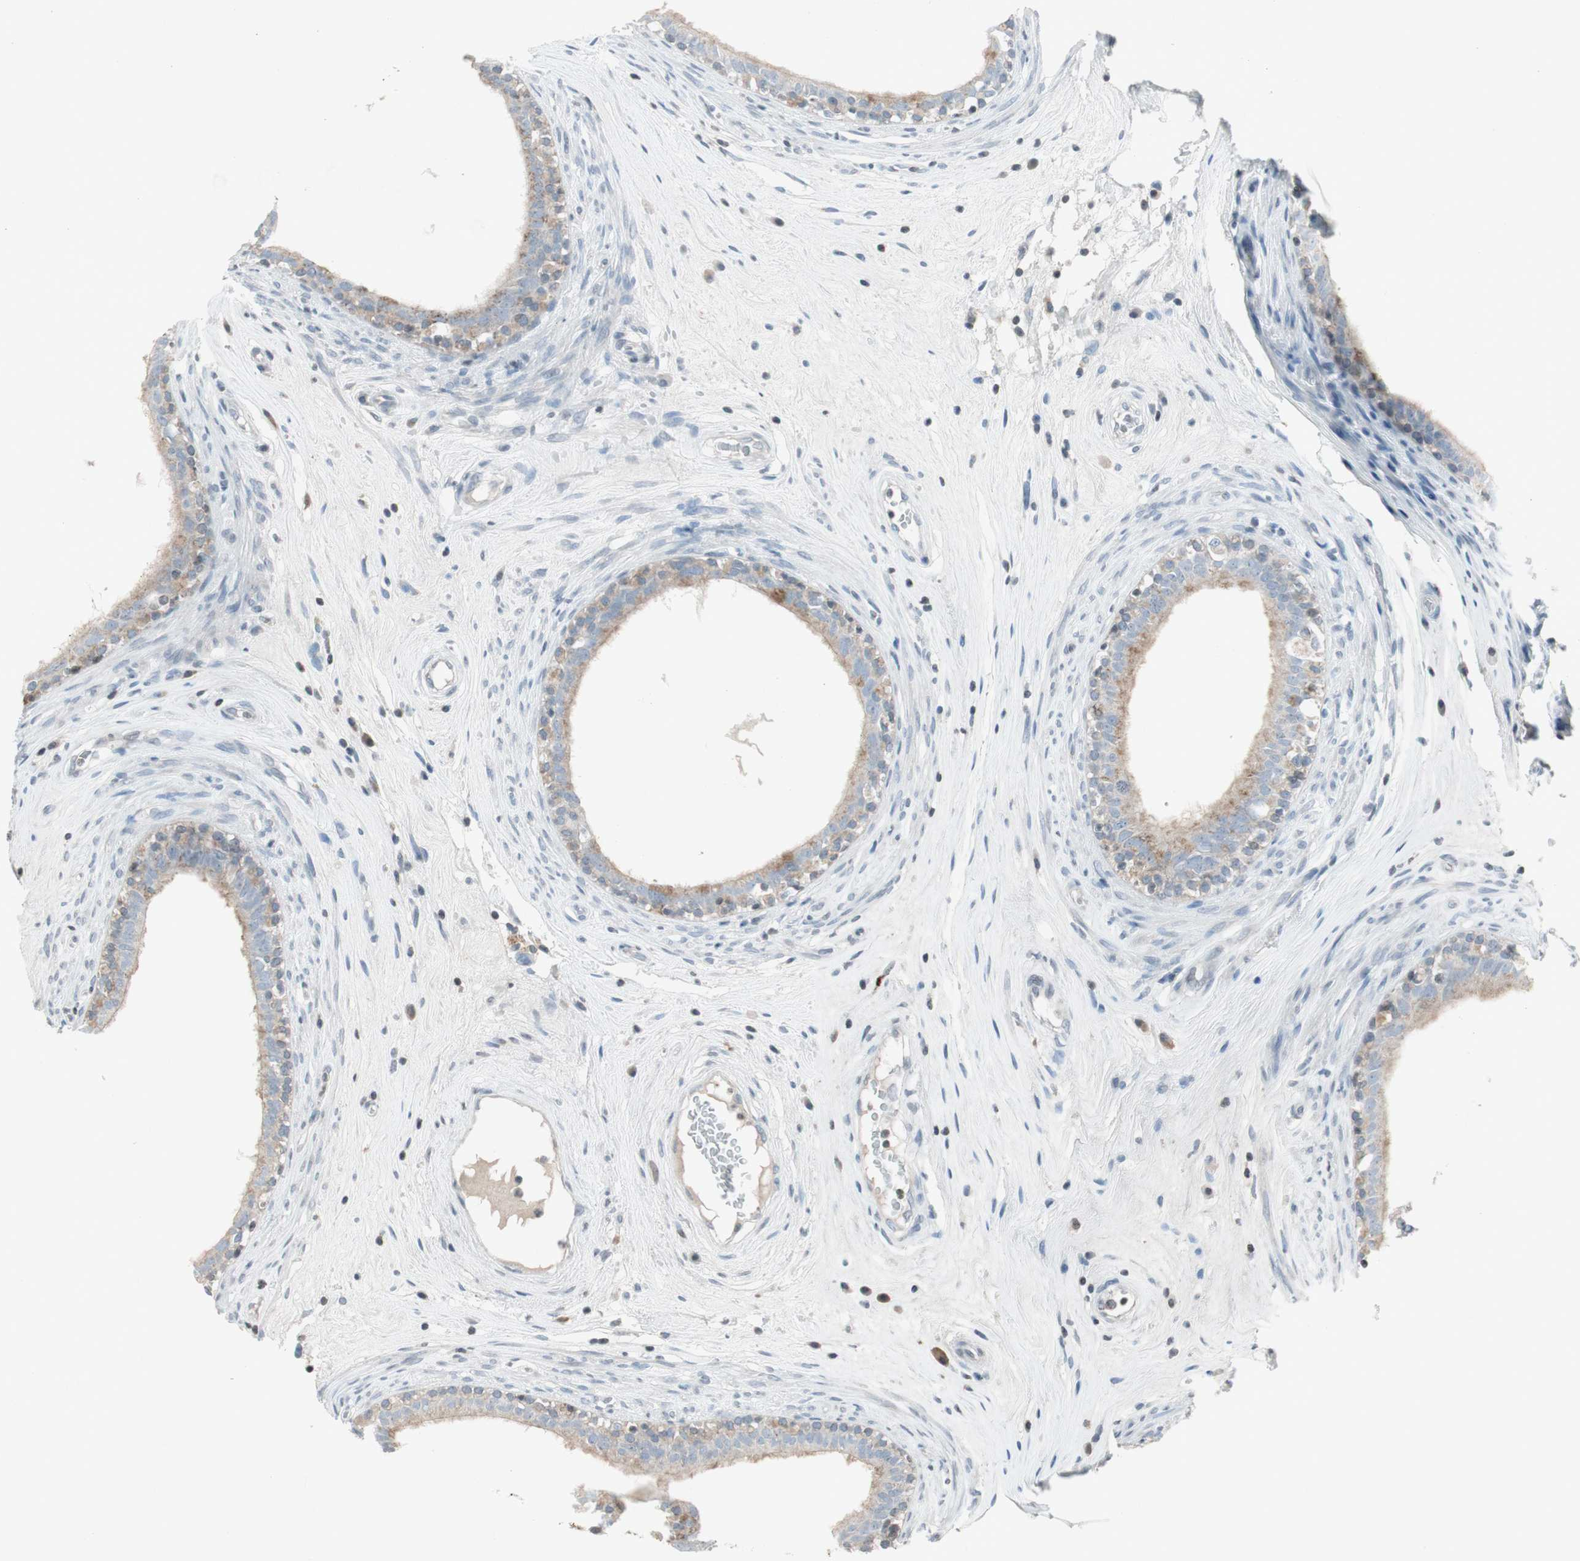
{"staining": {"intensity": "weak", "quantity": "25%-75%", "location": "cytoplasmic/membranous"}, "tissue": "epididymis", "cell_type": "Glandular cells", "image_type": "normal", "snomed": [{"axis": "morphology", "description": "Normal tissue, NOS"}, {"axis": "morphology", "description": "Inflammation, NOS"}, {"axis": "topography", "description": "Epididymis"}], "caption": "Protein staining displays weak cytoplasmic/membranous expression in about 25%-75% of glandular cells in normal epididymis. The protein is shown in brown color, while the nuclei are stained blue.", "gene": "ARG2", "patient": {"sex": "male", "age": 84}}